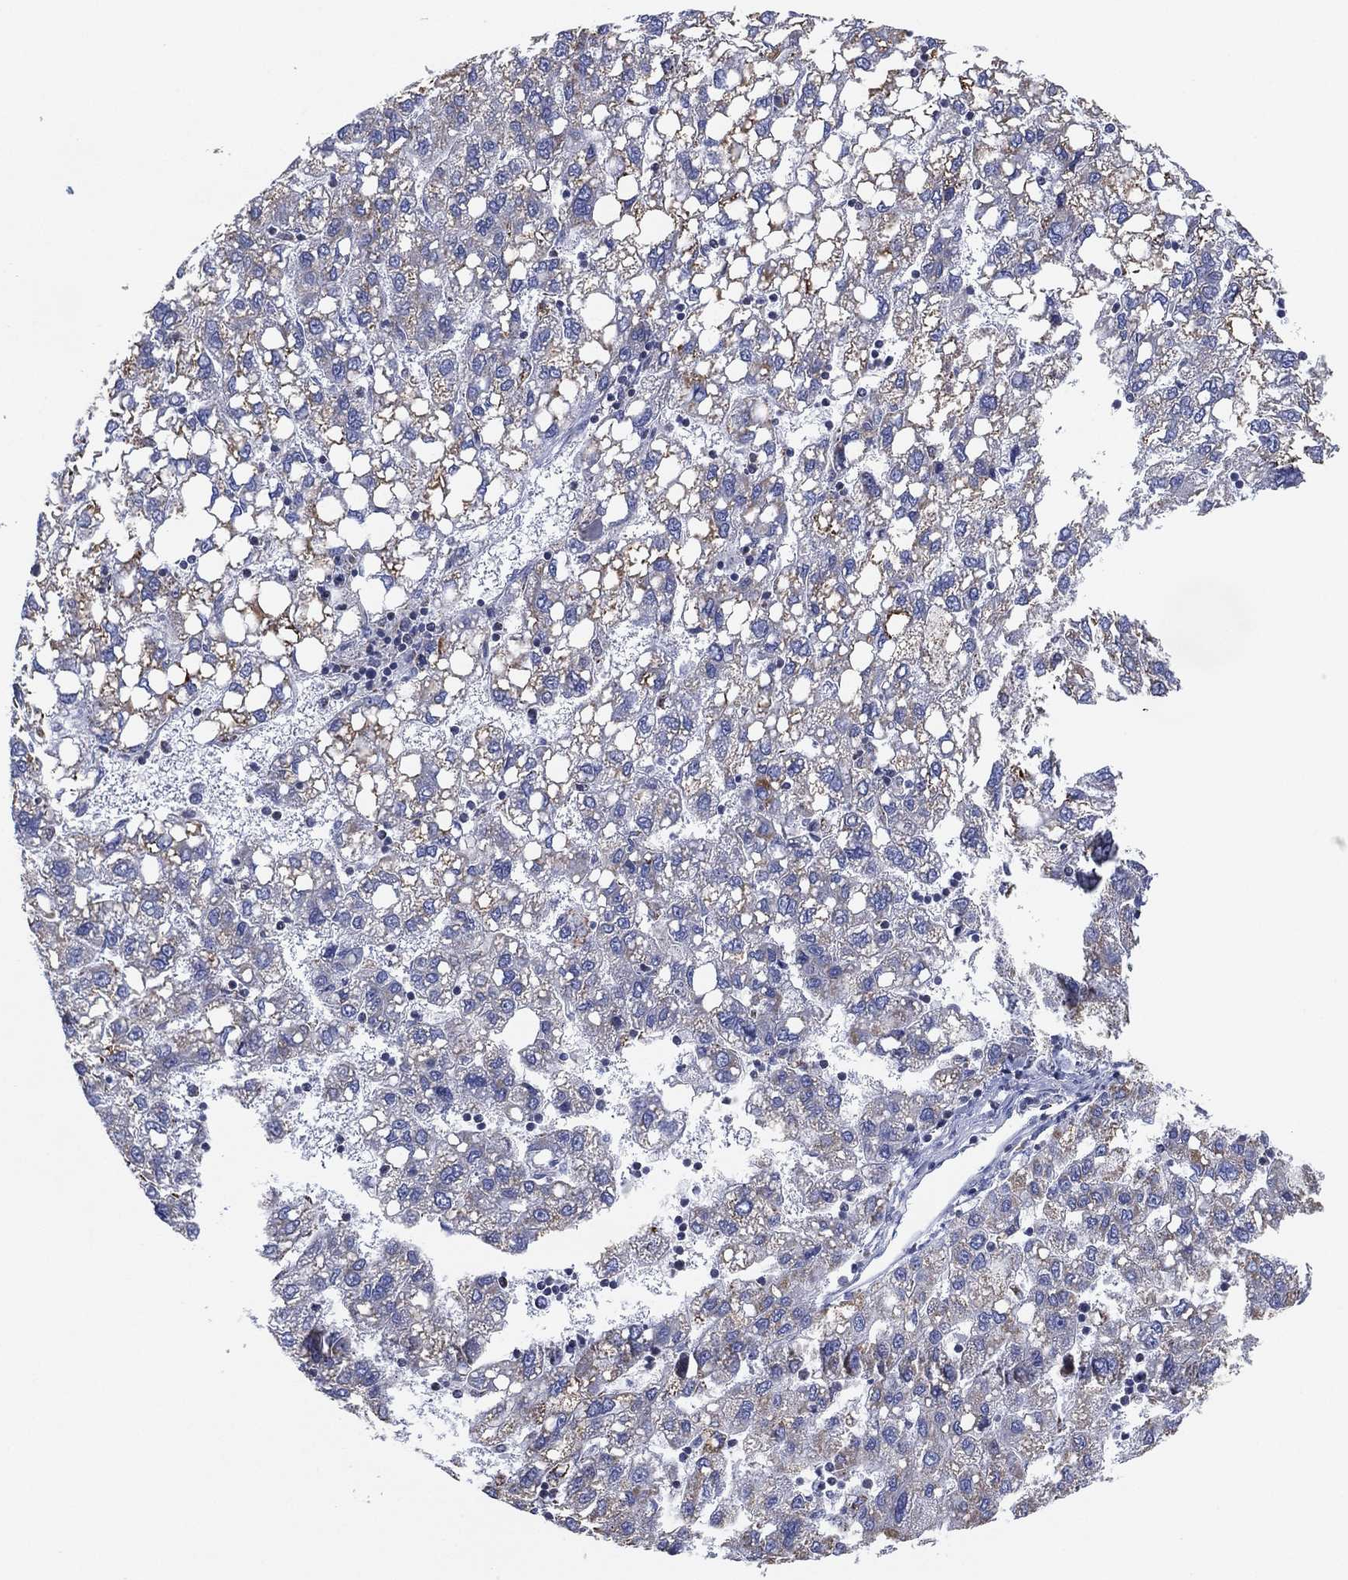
{"staining": {"intensity": "negative", "quantity": "none", "location": "none"}, "tissue": "liver cancer", "cell_type": "Tumor cells", "image_type": "cancer", "snomed": [{"axis": "morphology", "description": "Carcinoma, Hepatocellular, NOS"}, {"axis": "topography", "description": "Liver"}], "caption": "Liver cancer was stained to show a protein in brown. There is no significant positivity in tumor cells.", "gene": "CFTR", "patient": {"sex": "female", "age": 82}}